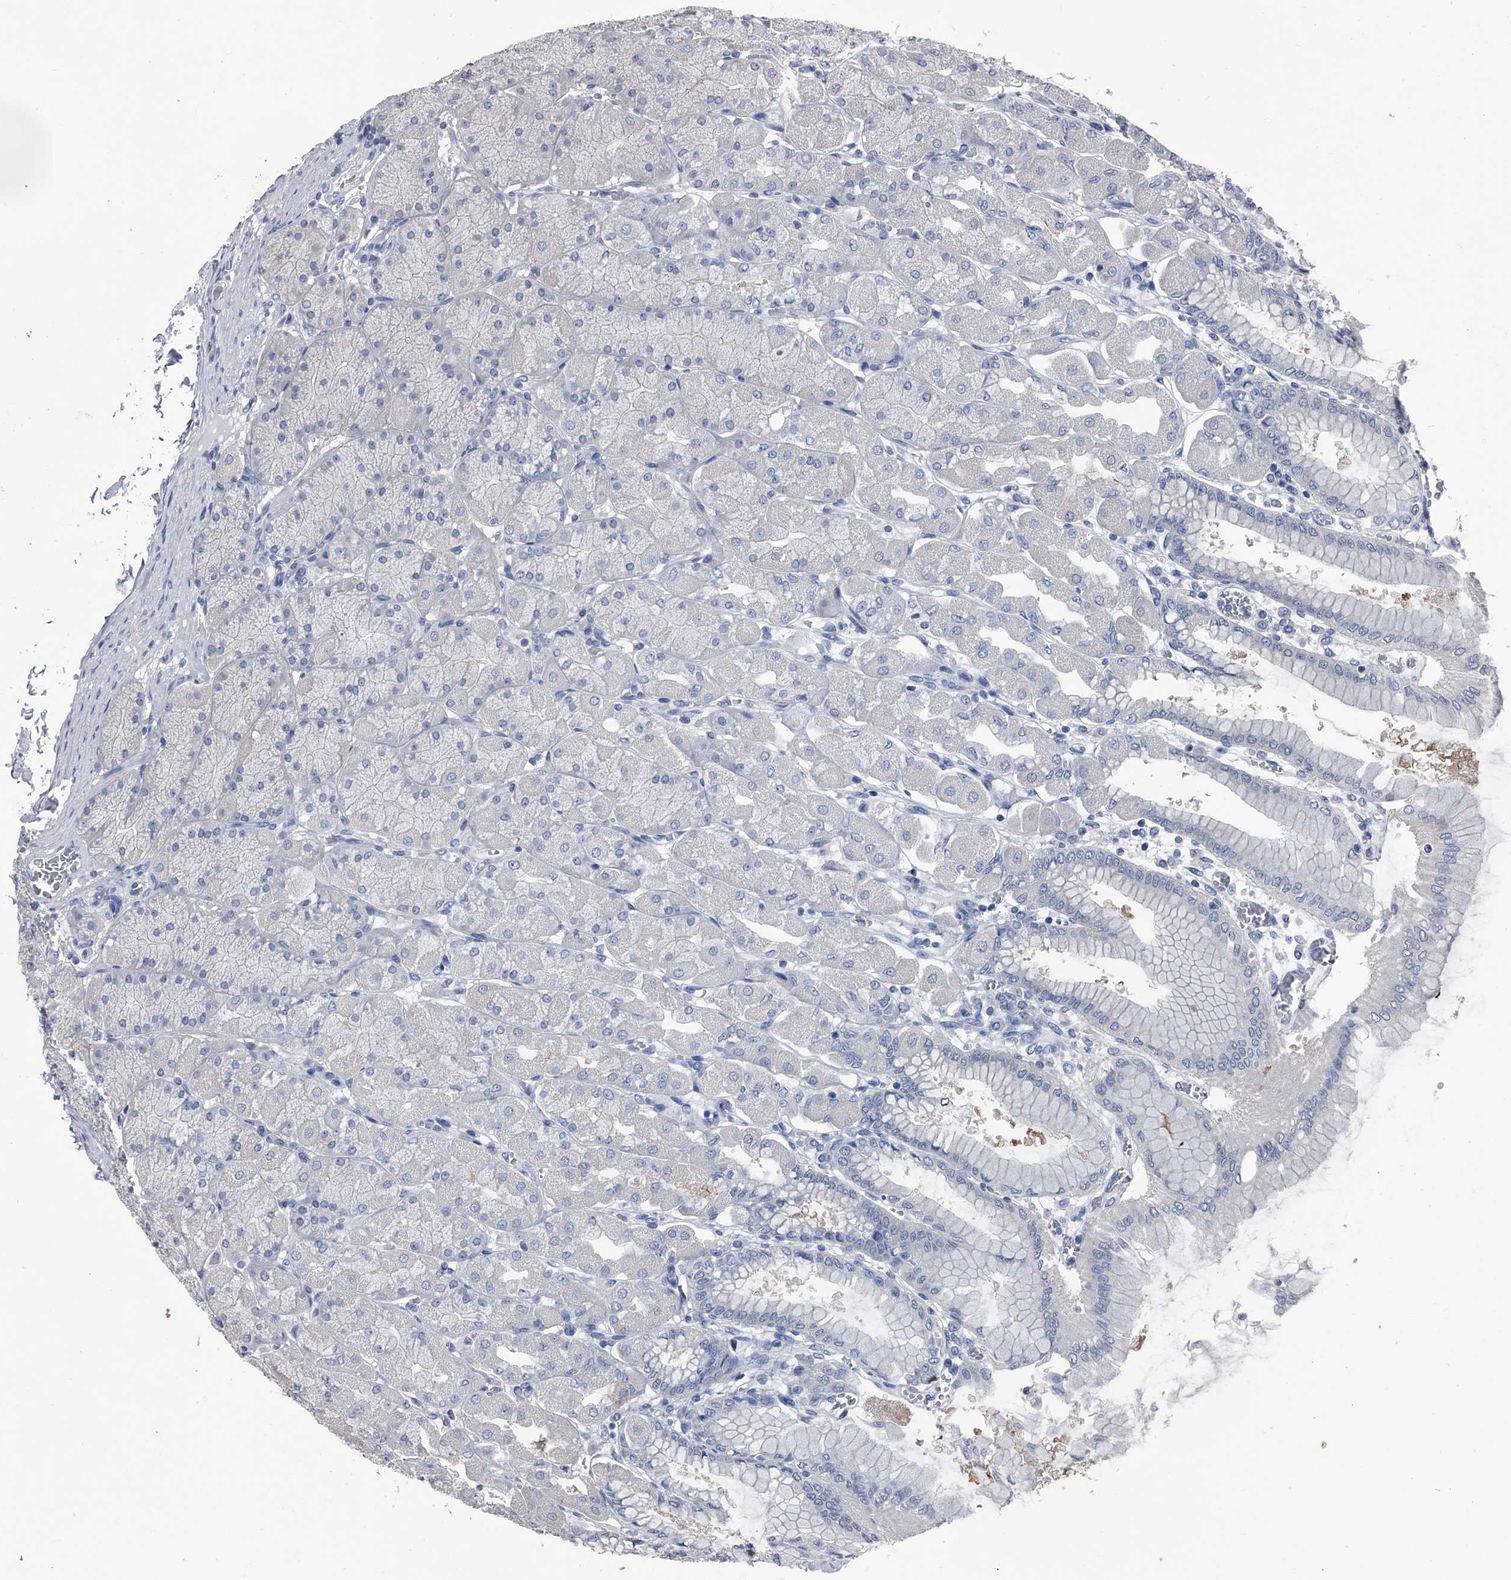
{"staining": {"intensity": "negative", "quantity": "none", "location": "none"}, "tissue": "stomach", "cell_type": "Glandular cells", "image_type": "normal", "snomed": [{"axis": "morphology", "description": "Normal tissue, NOS"}, {"axis": "topography", "description": "Stomach, upper"}], "caption": "Glandular cells show no significant expression in unremarkable stomach. (Brightfield microscopy of DAB (3,3'-diaminobenzidine) immunohistochemistry (IHC) at high magnification).", "gene": "KIF13A", "patient": {"sex": "female", "age": 56}}